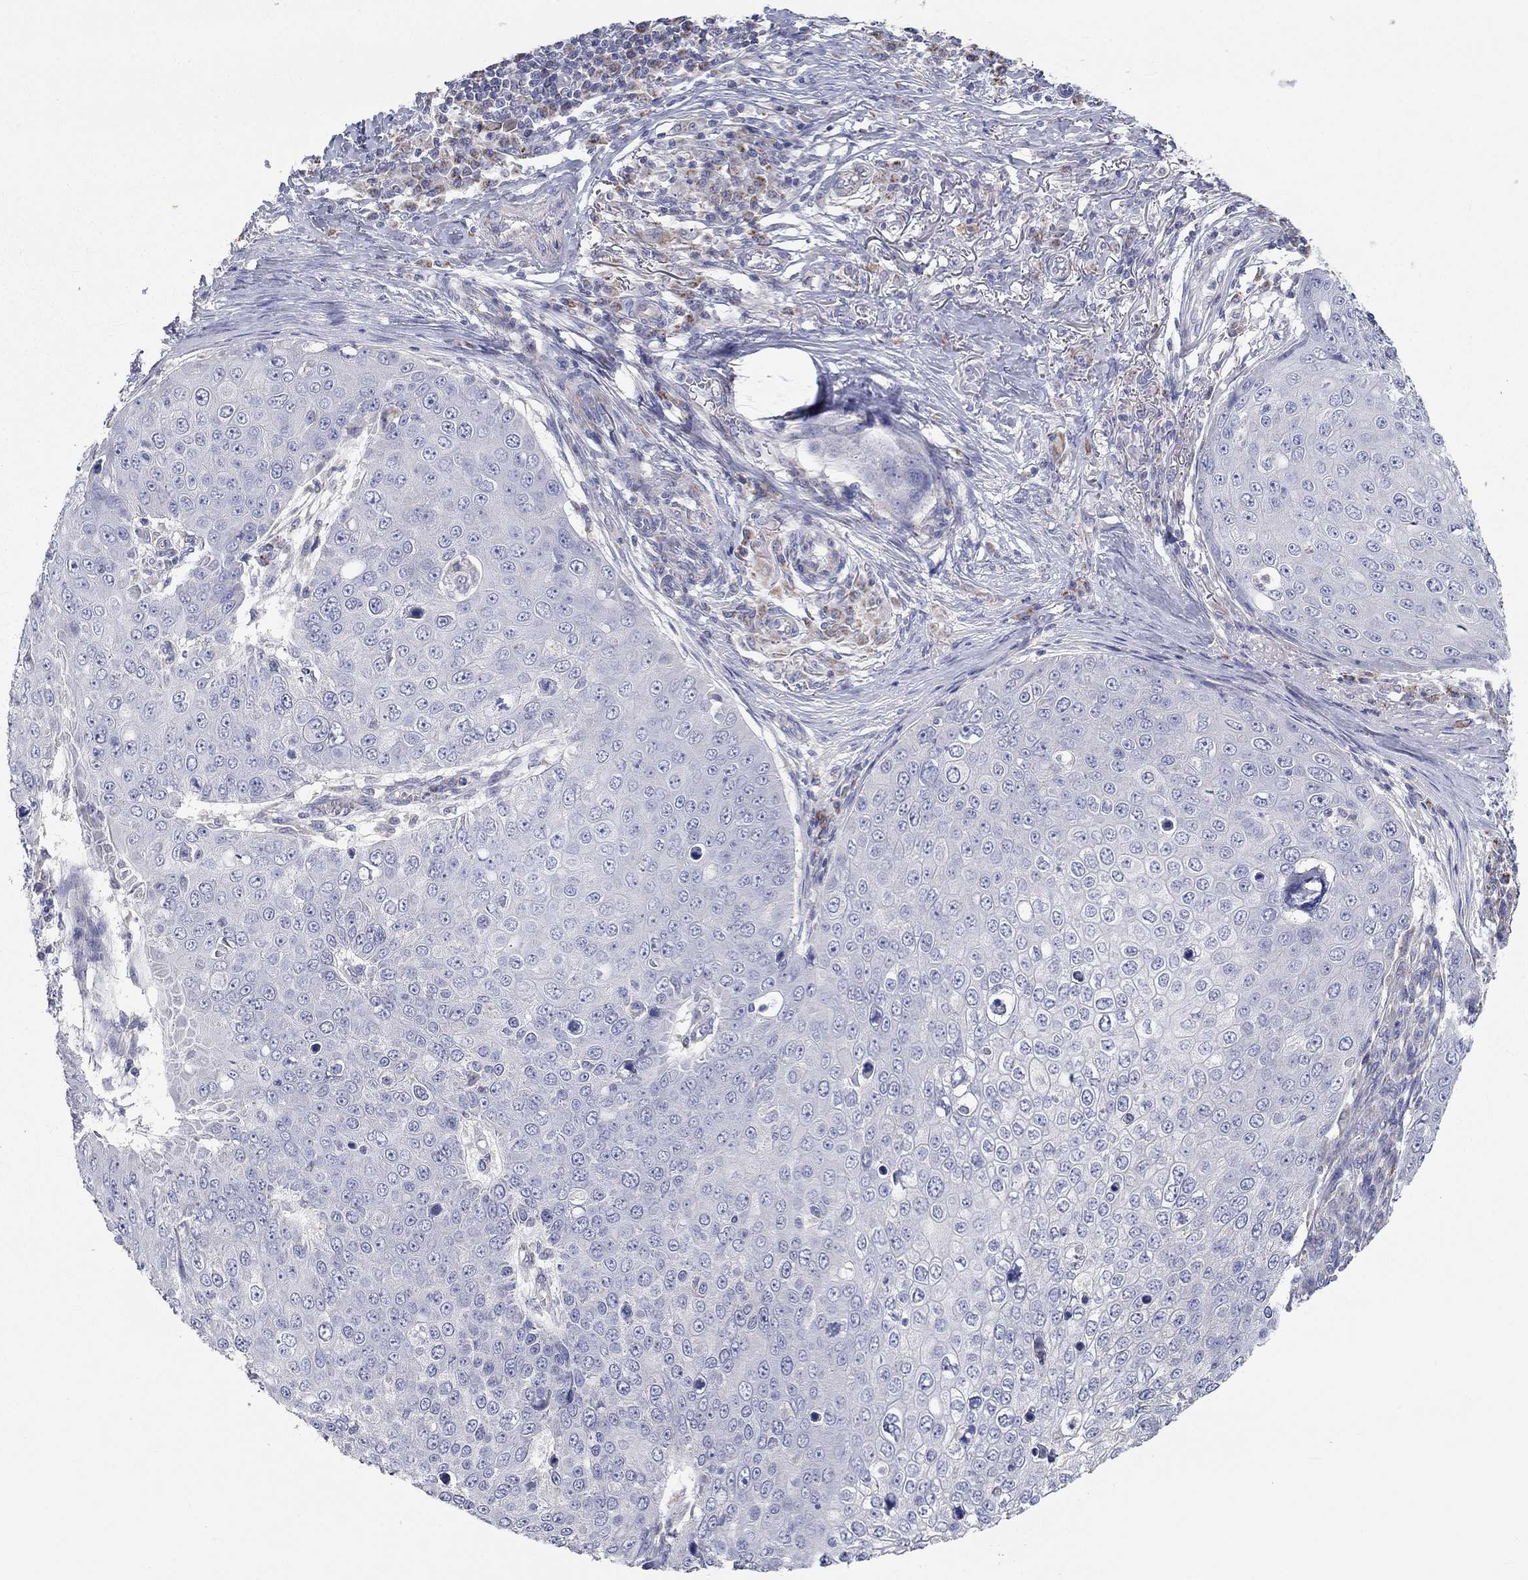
{"staining": {"intensity": "negative", "quantity": "none", "location": "none"}, "tissue": "skin cancer", "cell_type": "Tumor cells", "image_type": "cancer", "snomed": [{"axis": "morphology", "description": "Squamous cell carcinoma, NOS"}, {"axis": "topography", "description": "Skin"}], "caption": "Tumor cells show no significant positivity in skin squamous cell carcinoma.", "gene": "RCAN1", "patient": {"sex": "male", "age": 71}}